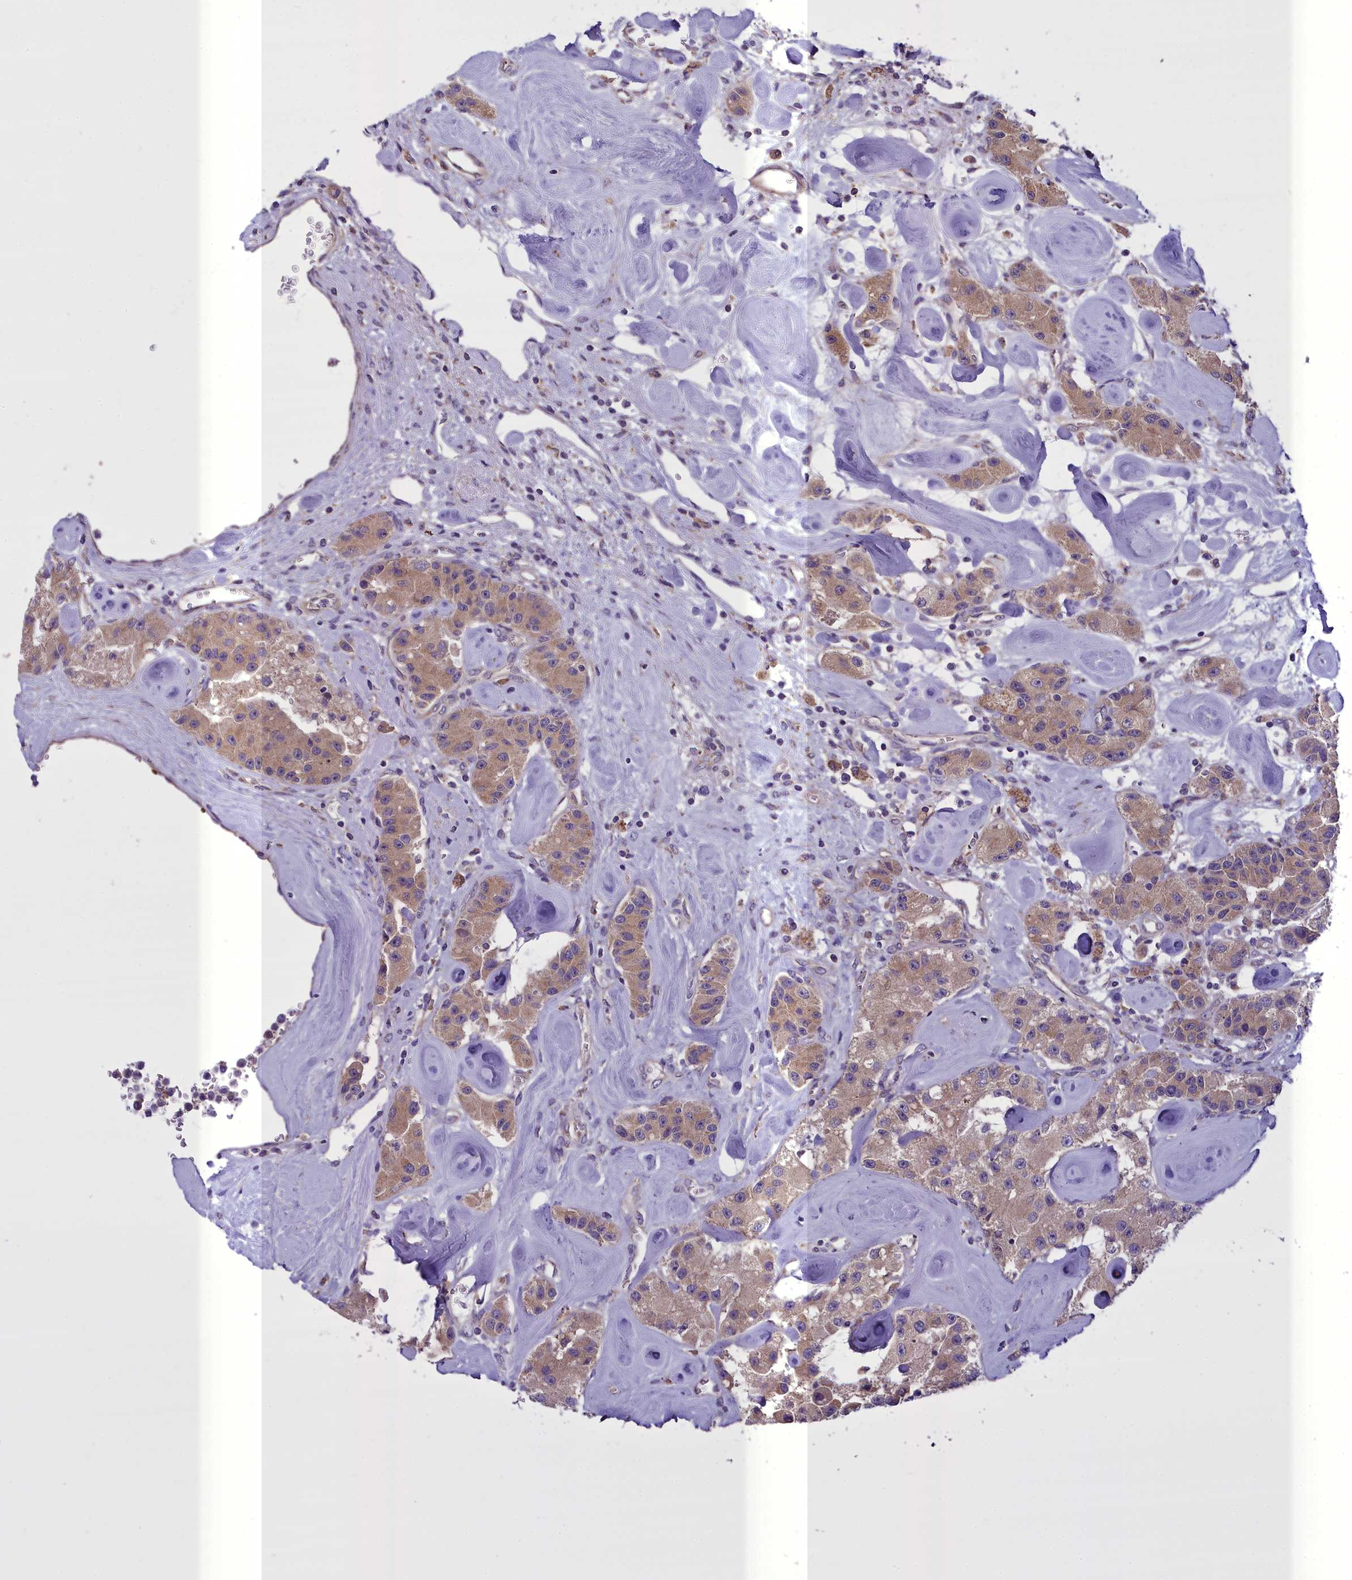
{"staining": {"intensity": "moderate", "quantity": ">75%", "location": "cytoplasmic/membranous"}, "tissue": "carcinoid", "cell_type": "Tumor cells", "image_type": "cancer", "snomed": [{"axis": "morphology", "description": "Carcinoid, malignant, NOS"}, {"axis": "topography", "description": "Pancreas"}], "caption": "A brown stain shows moderate cytoplasmic/membranous expression of a protein in human carcinoid (malignant) tumor cells.", "gene": "TBC1D24", "patient": {"sex": "male", "age": 41}}